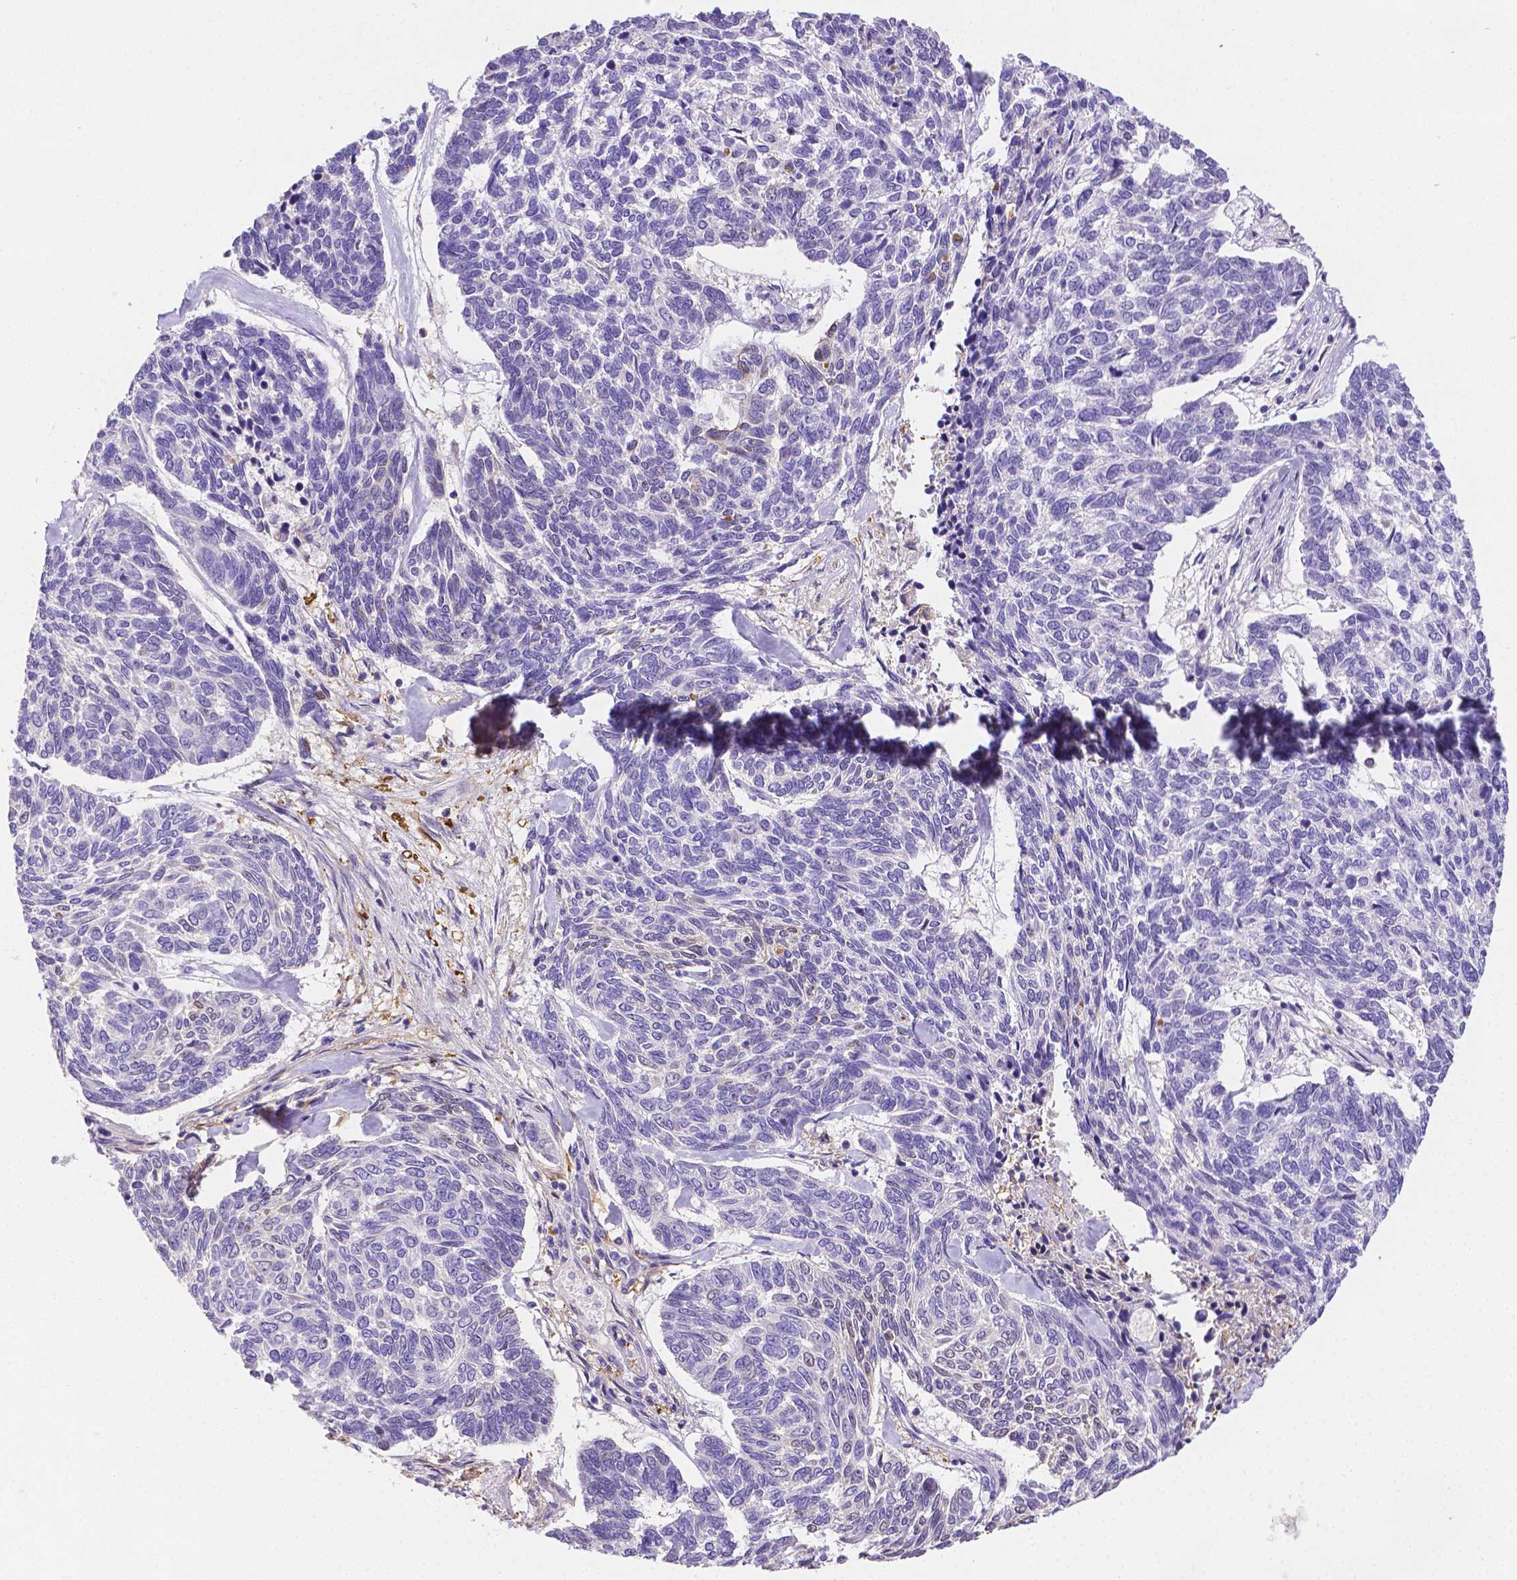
{"staining": {"intensity": "negative", "quantity": "none", "location": "none"}, "tissue": "skin cancer", "cell_type": "Tumor cells", "image_type": "cancer", "snomed": [{"axis": "morphology", "description": "Basal cell carcinoma"}, {"axis": "topography", "description": "Skin"}], "caption": "Basal cell carcinoma (skin) was stained to show a protein in brown. There is no significant positivity in tumor cells.", "gene": "NXPH2", "patient": {"sex": "female", "age": 65}}